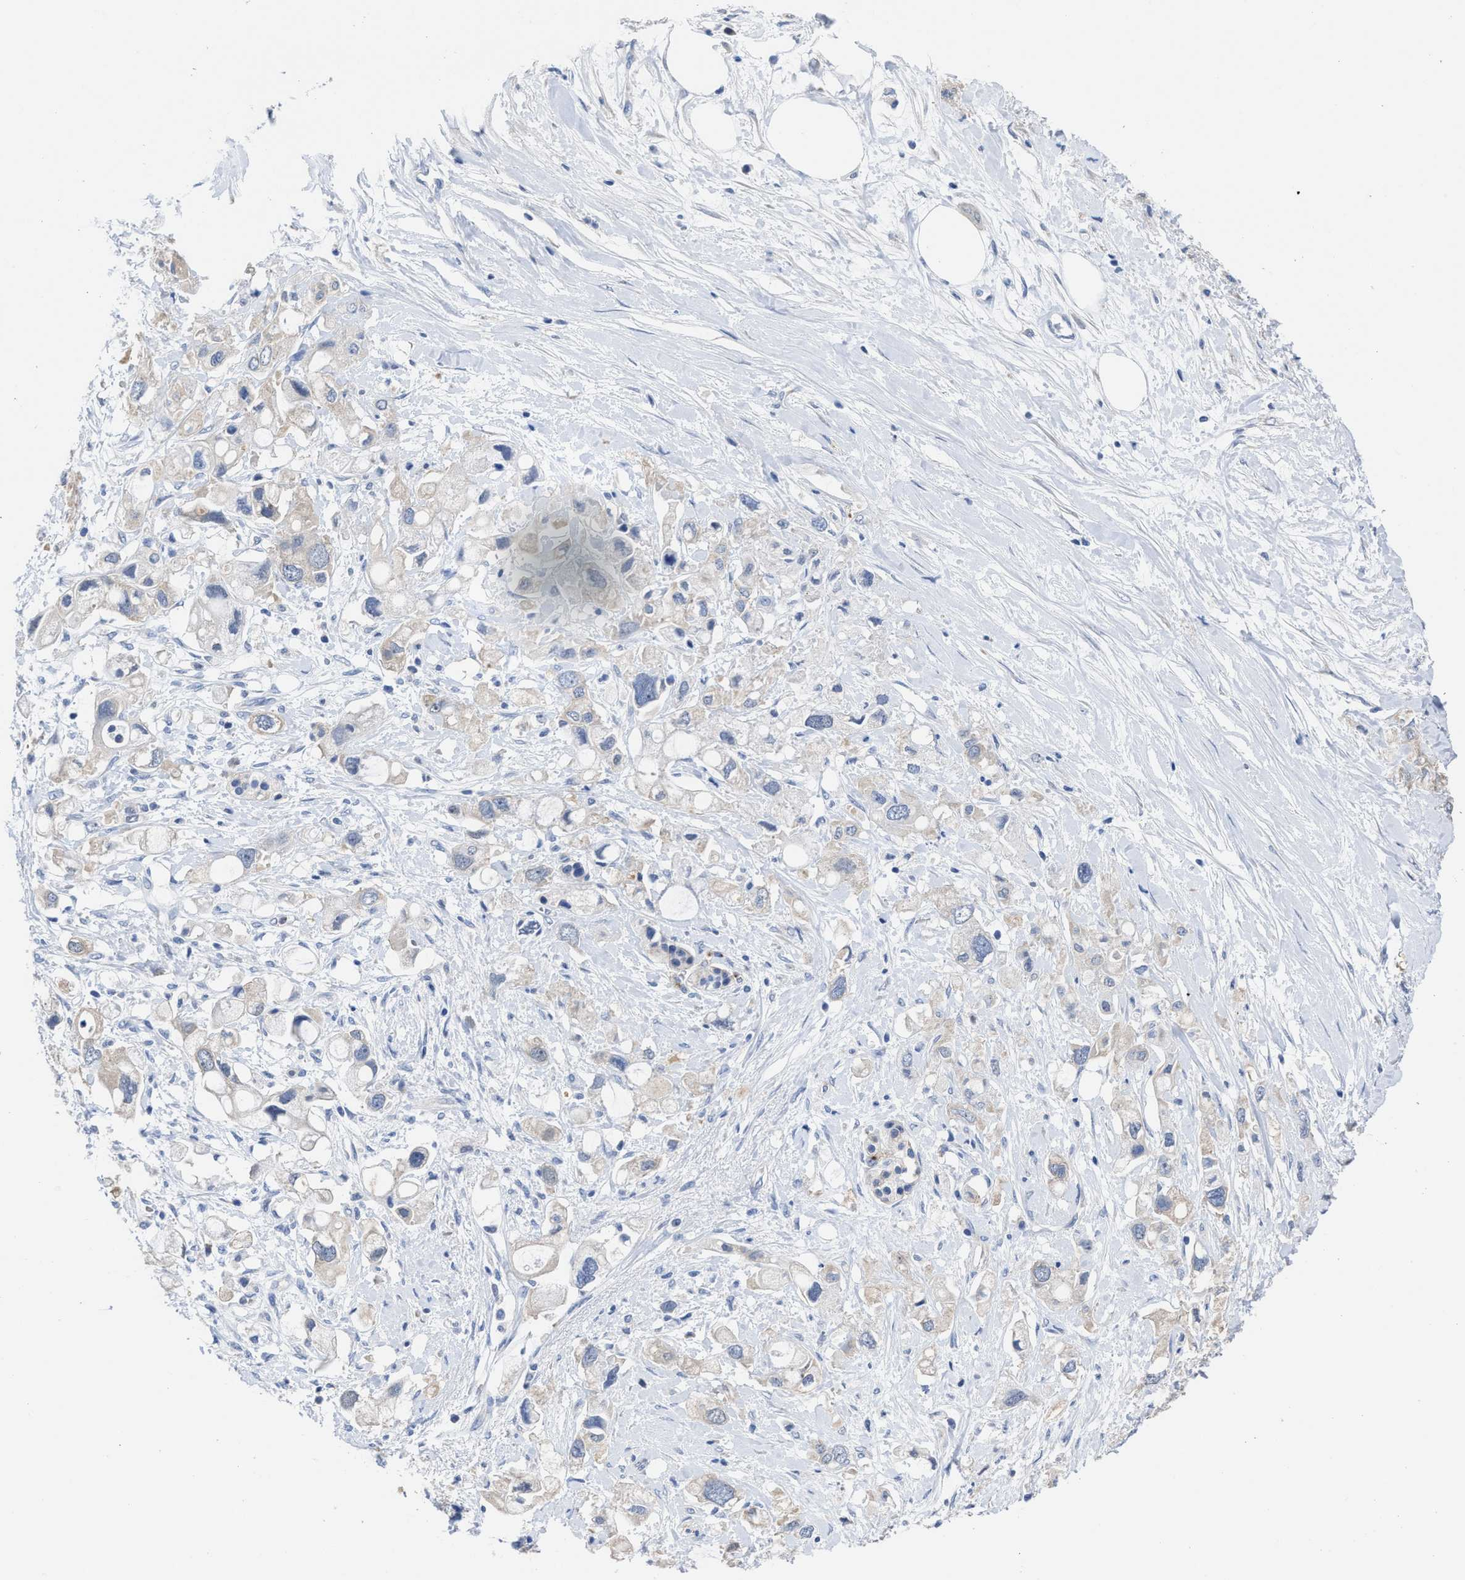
{"staining": {"intensity": "negative", "quantity": "none", "location": "none"}, "tissue": "pancreatic cancer", "cell_type": "Tumor cells", "image_type": "cancer", "snomed": [{"axis": "morphology", "description": "Adenocarcinoma, NOS"}, {"axis": "topography", "description": "Pancreas"}], "caption": "Tumor cells are negative for protein expression in human pancreatic cancer.", "gene": "HOOK1", "patient": {"sex": "female", "age": 56}}